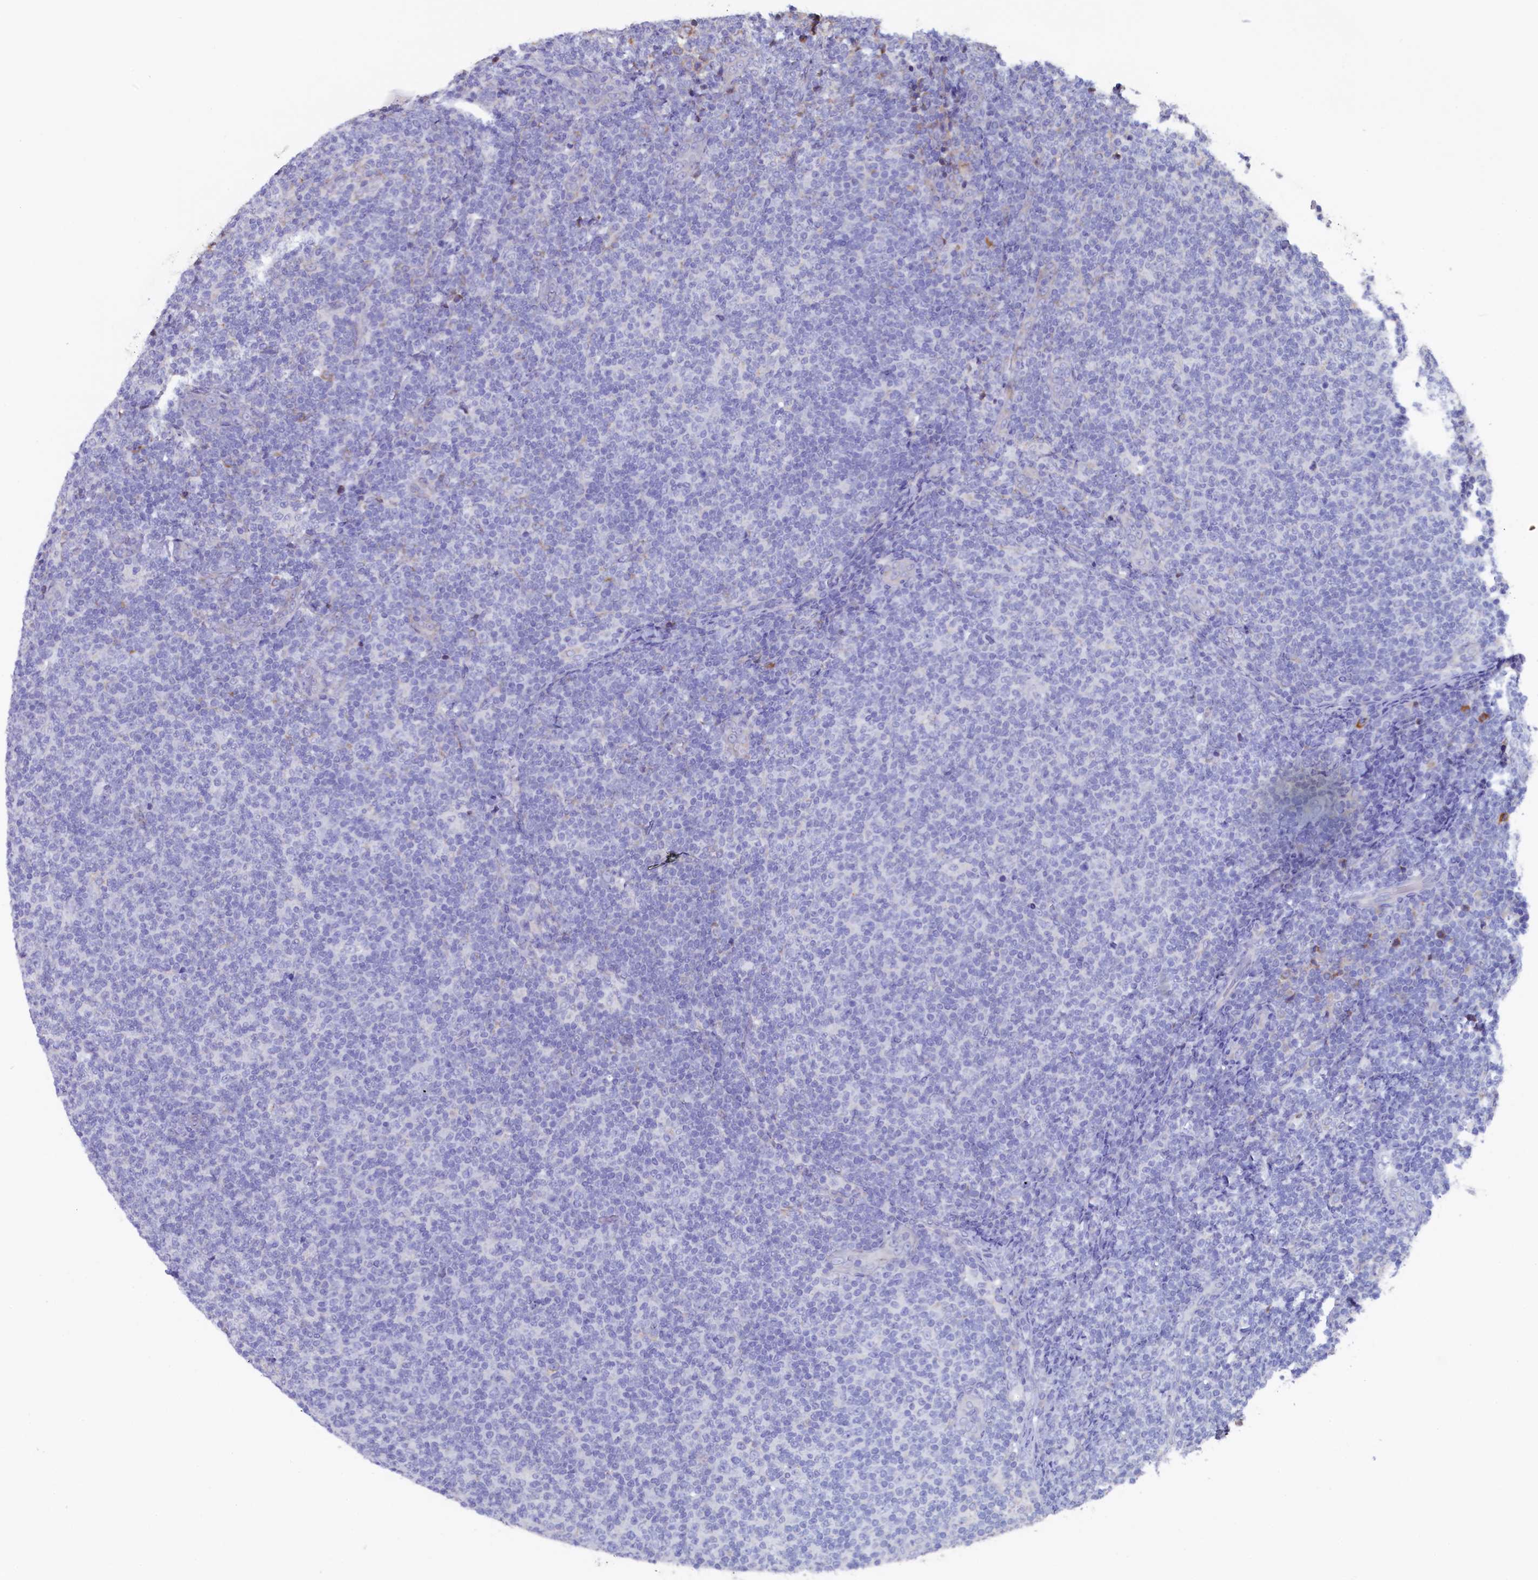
{"staining": {"intensity": "negative", "quantity": "none", "location": "none"}, "tissue": "lymphoma", "cell_type": "Tumor cells", "image_type": "cancer", "snomed": [{"axis": "morphology", "description": "Malignant lymphoma, non-Hodgkin's type, Low grade"}, {"axis": "topography", "description": "Lymph node"}], "caption": "Tumor cells are negative for protein expression in human malignant lymphoma, non-Hodgkin's type (low-grade).", "gene": "CBLIF", "patient": {"sex": "male", "age": 66}}